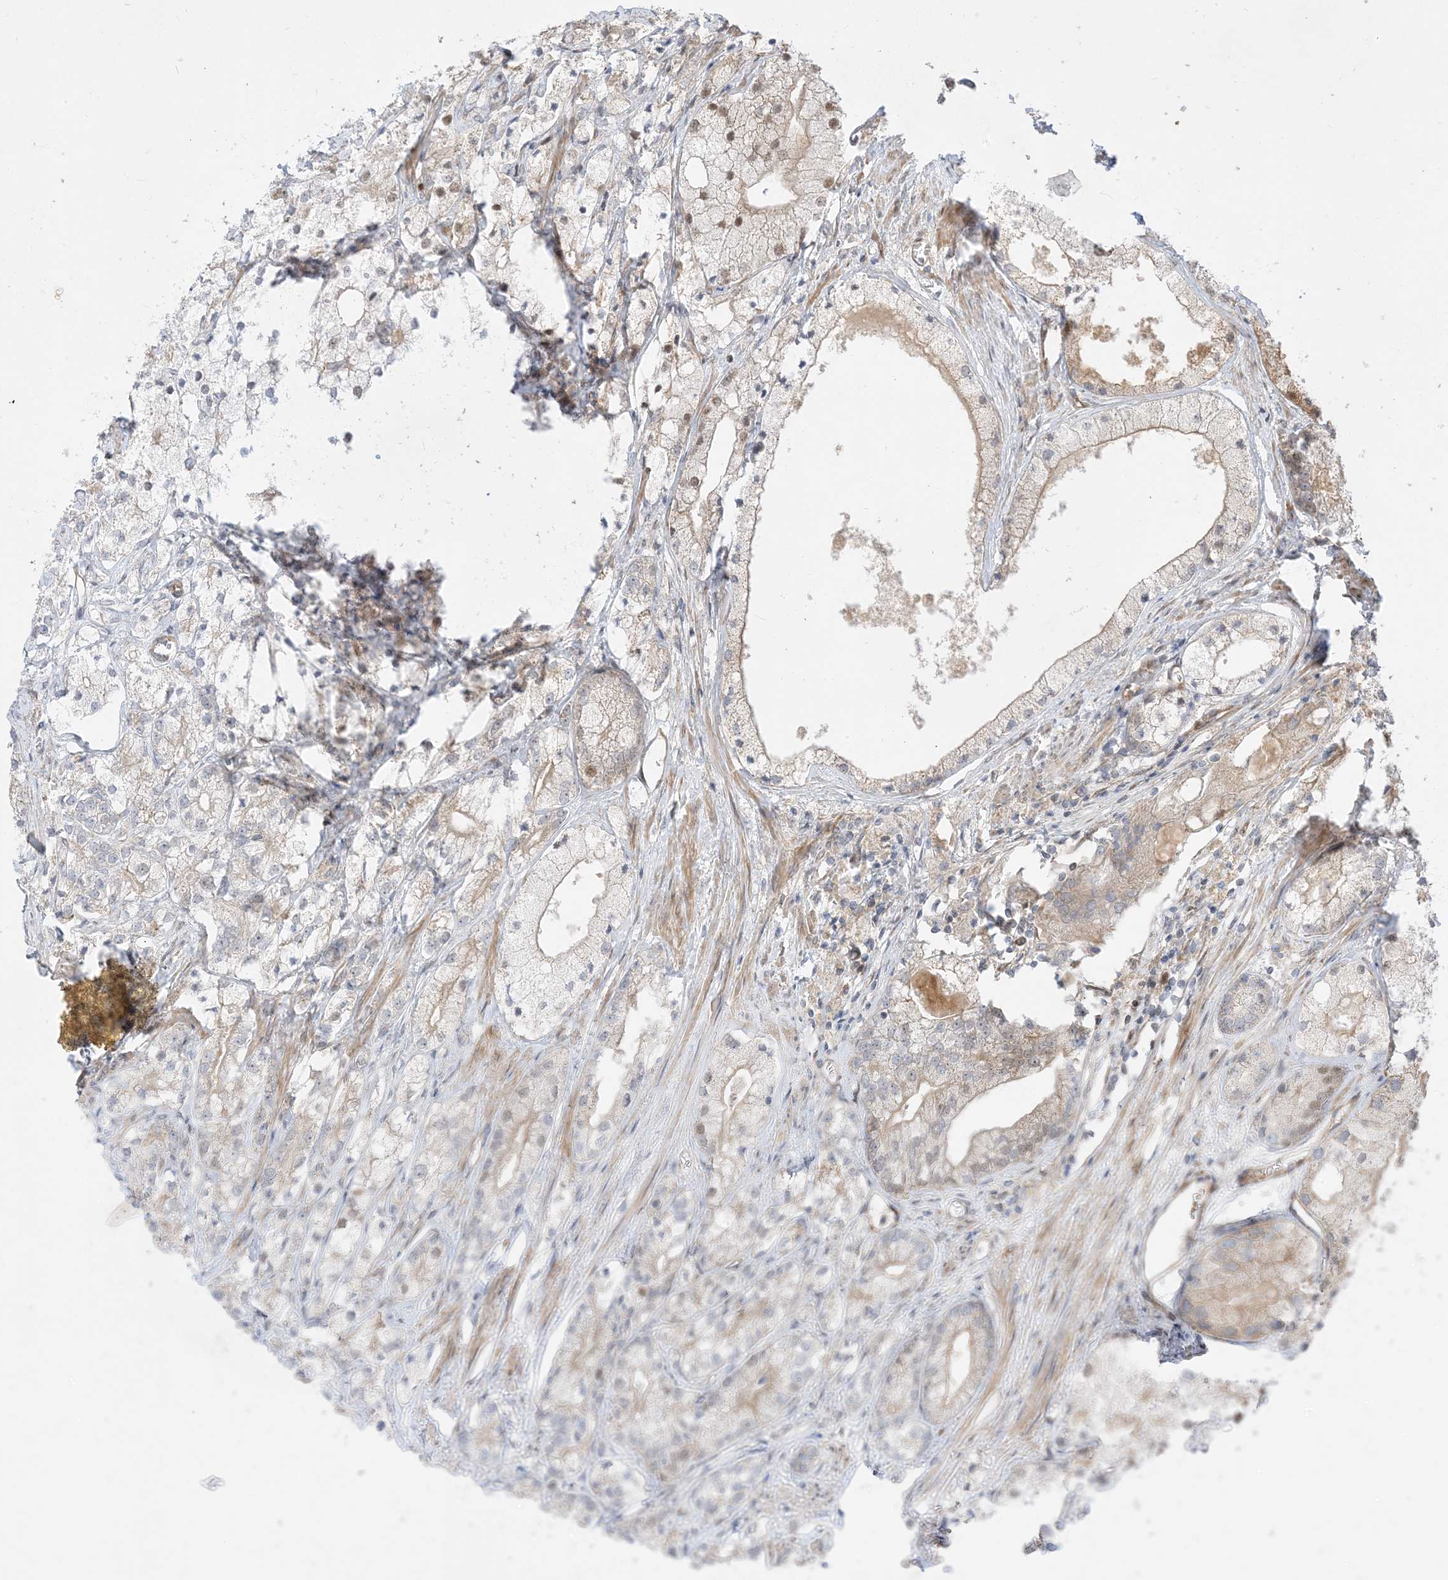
{"staining": {"intensity": "moderate", "quantity": "<25%", "location": "cytoplasmic/membranous,nuclear"}, "tissue": "prostate cancer", "cell_type": "Tumor cells", "image_type": "cancer", "snomed": [{"axis": "morphology", "description": "Adenocarcinoma, Low grade"}, {"axis": "topography", "description": "Prostate"}], "caption": "Moderate cytoplasmic/membranous and nuclear positivity for a protein is seen in approximately <25% of tumor cells of prostate low-grade adenocarcinoma using IHC.", "gene": "TYSND1", "patient": {"sex": "male", "age": 69}}